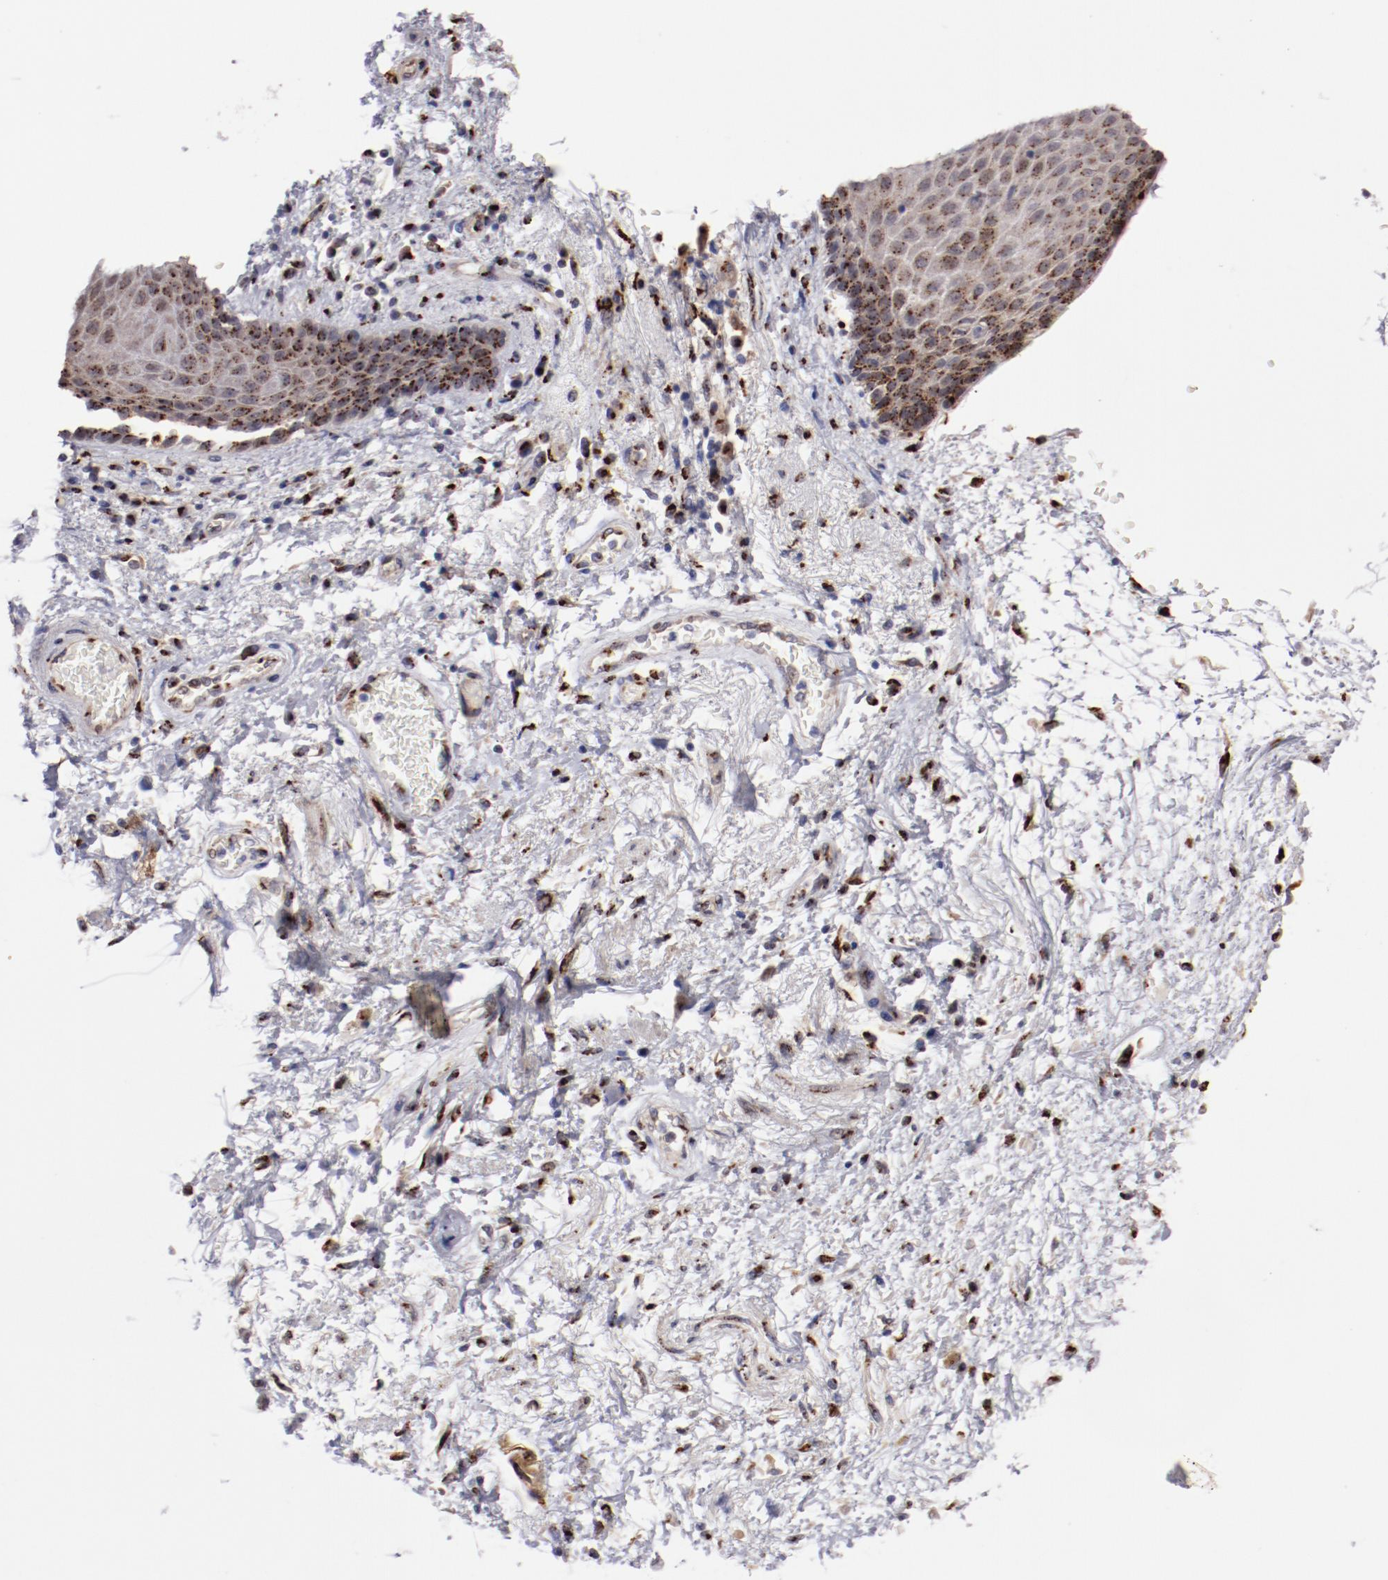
{"staining": {"intensity": "strong", "quantity": ">75%", "location": "cytoplasmic/membranous"}, "tissue": "skin", "cell_type": "Epidermal cells", "image_type": "normal", "snomed": [{"axis": "morphology", "description": "Normal tissue, NOS"}, {"axis": "topography", "description": "Anal"}], "caption": "A histopathology image showing strong cytoplasmic/membranous positivity in about >75% of epidermal cells in normal skin, as visualized by brown immunohistochemical staining.", "gene": "GOLIM4", "patient": {"sex": "female", "age": 46}}